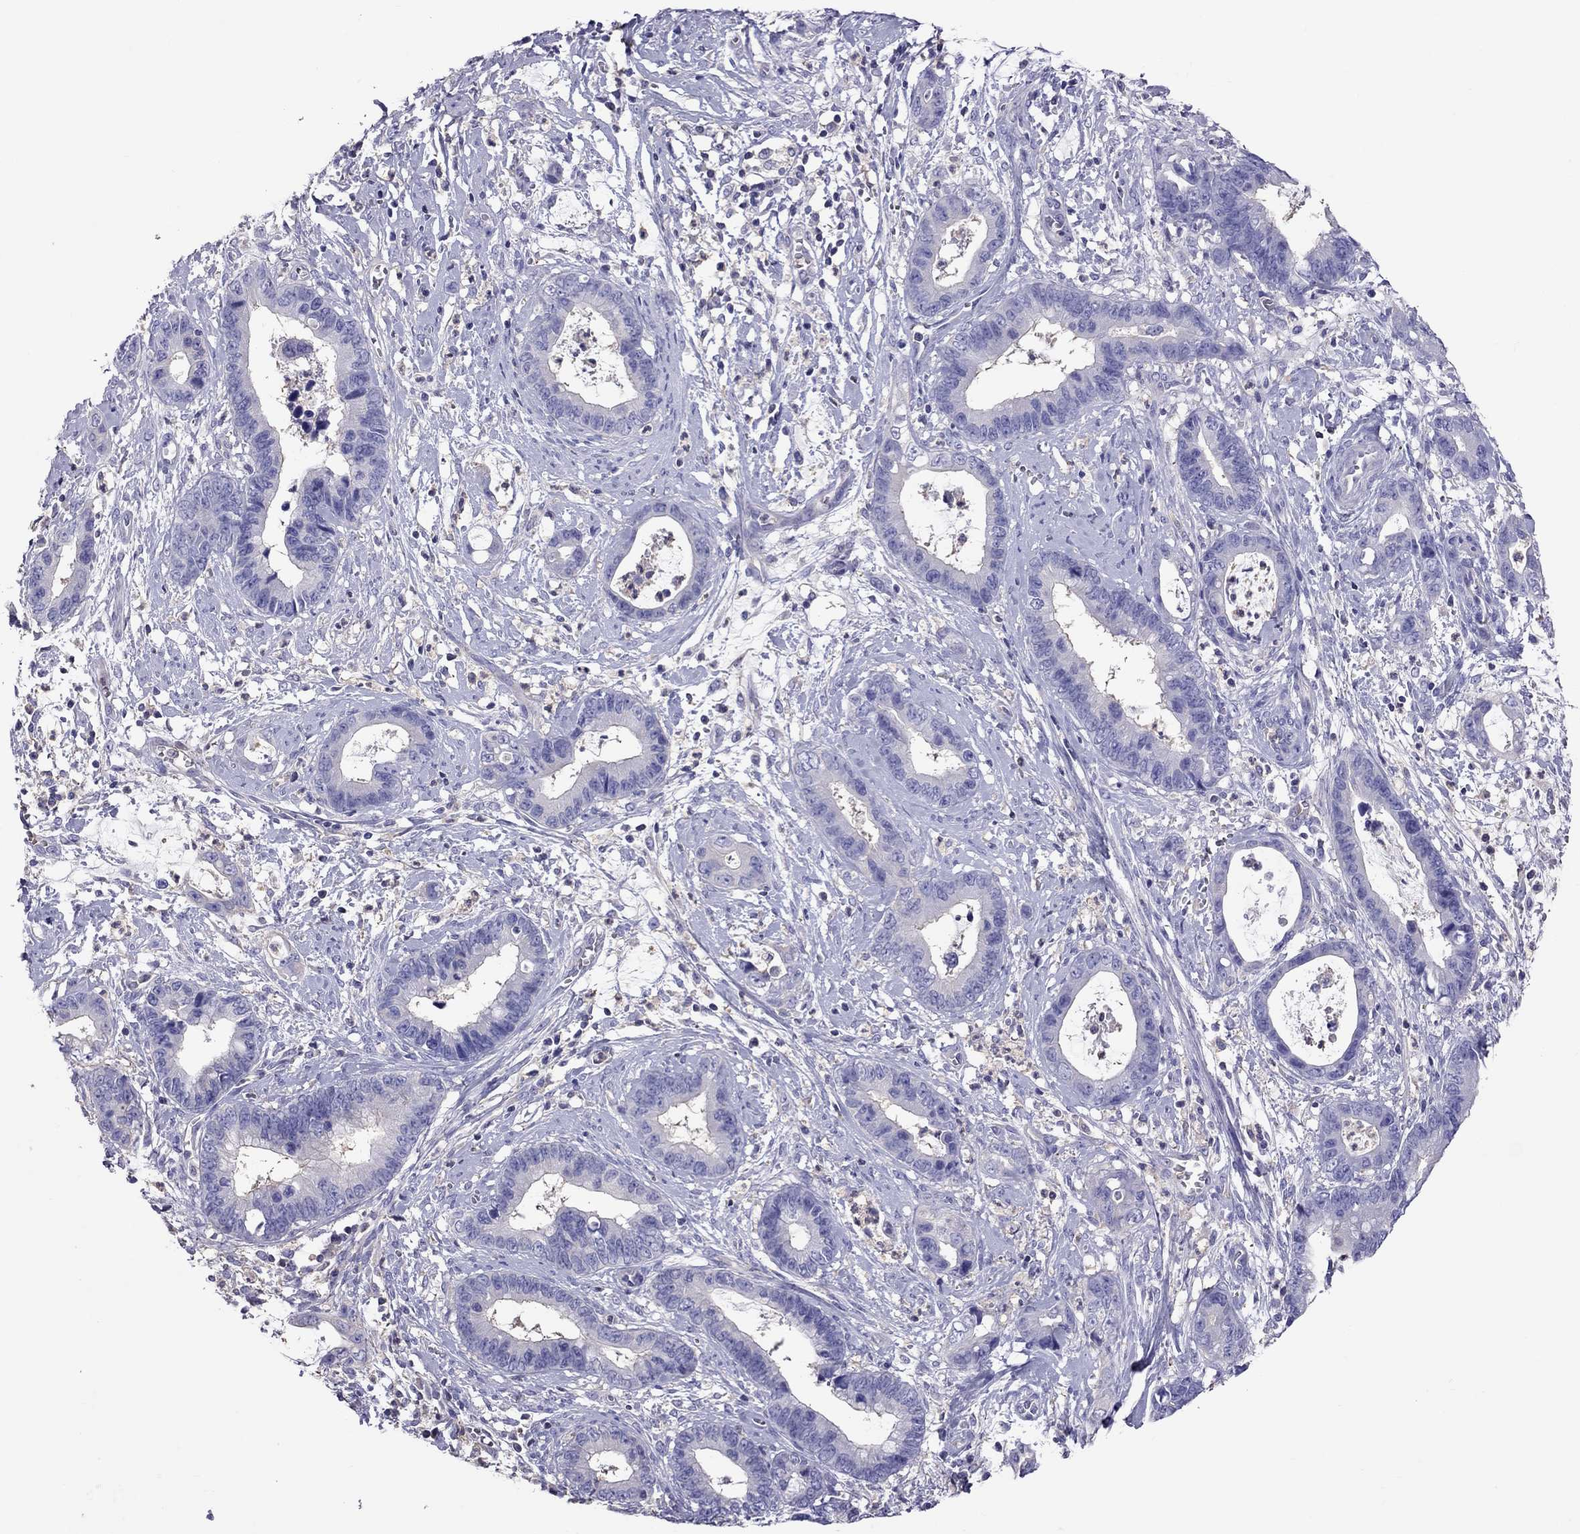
{"staining": {"intensity": "negative", "quantity": "none", "location": "none"}, "tissue": "cervical cancer", "cell_type": "Tumor cells", "image_type": "cancer", "snomed": [{"axis": "morphology", "description": "Adenocarcinoma, NOS"}, {"axis": "topography", "description": "Cervix"}], "caption": "The immunohistochemistry (IHC) photomicrograph has no significant expression in tumor cells of cervical cancer tissue. (Immunohistochemistry (ihc), brightfield microscopy, high magnification).", "gene": "TEX22", "patient": {"sex": "female", "age": 44}}